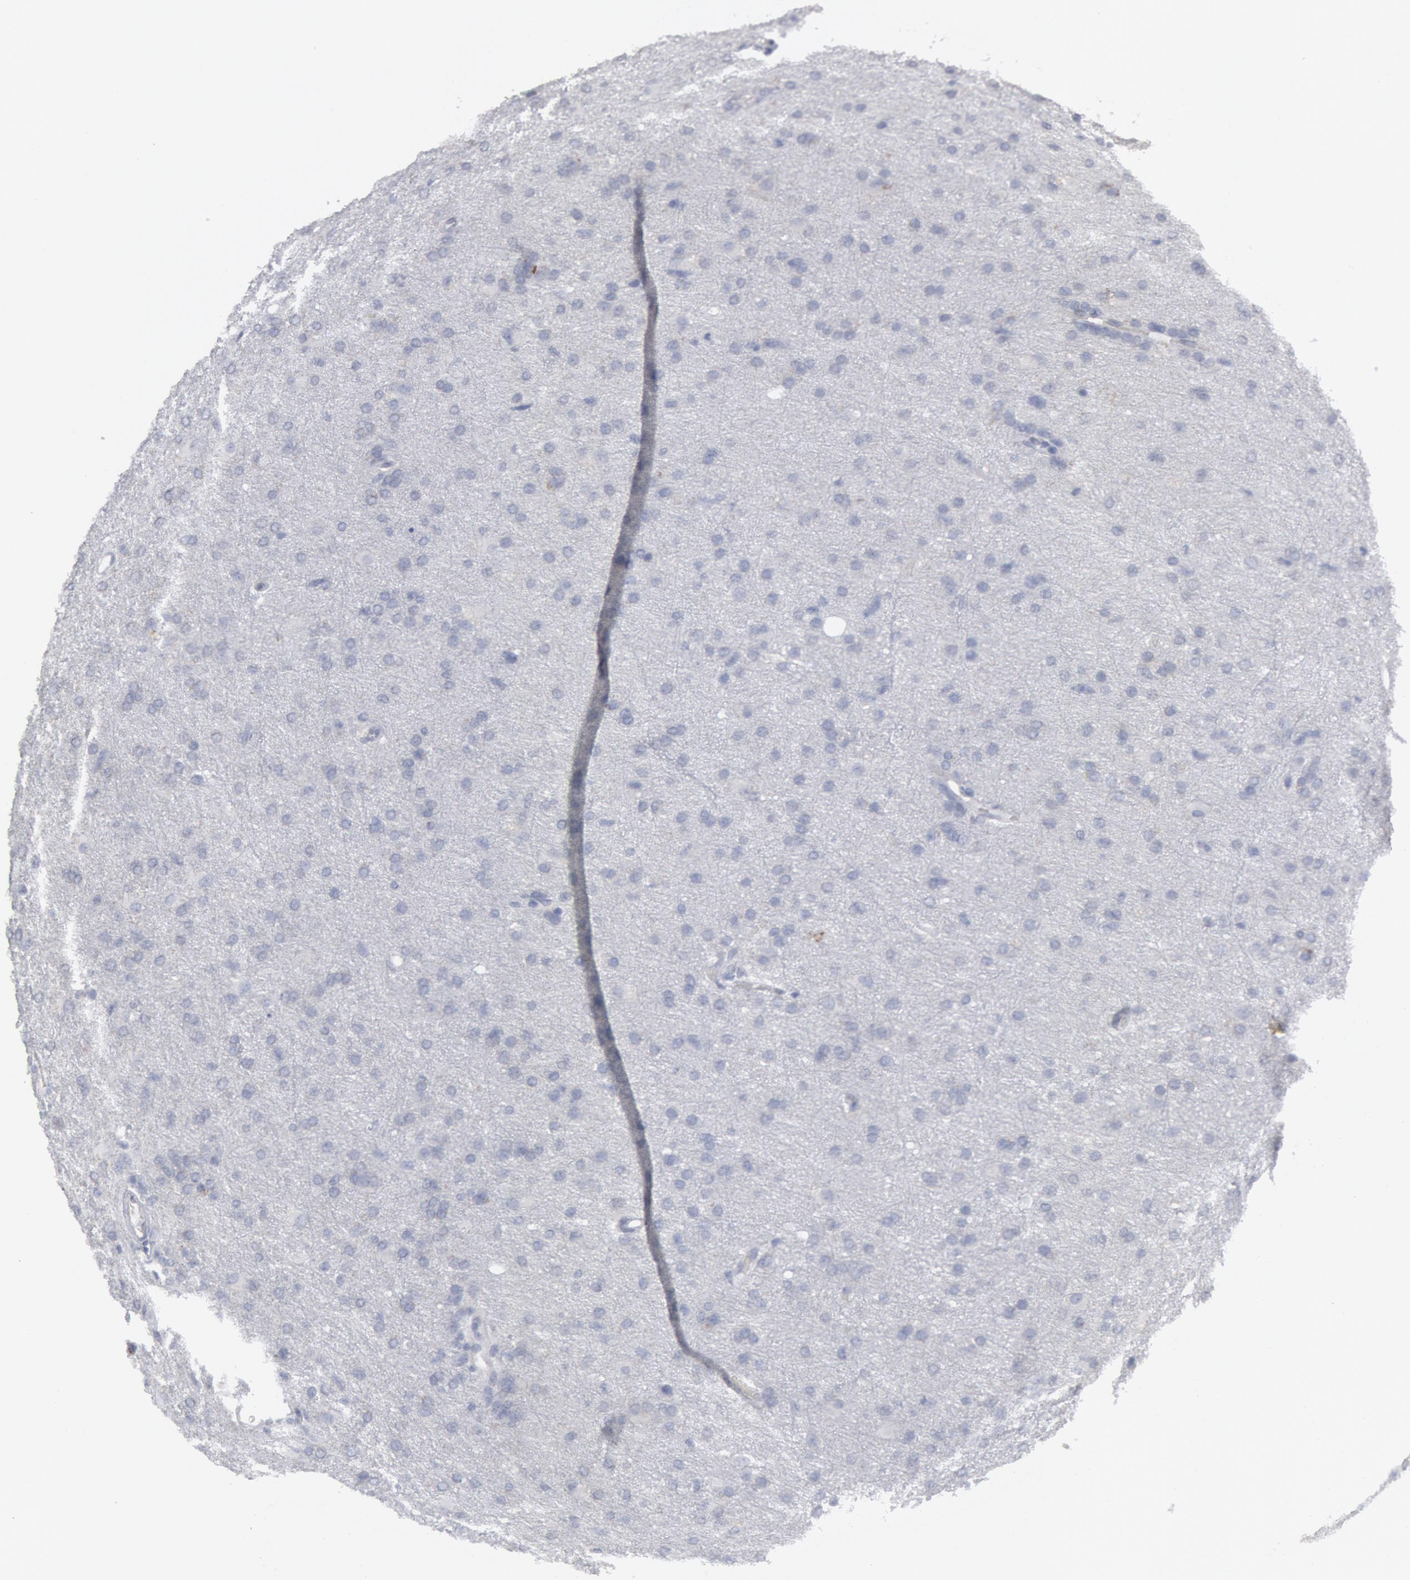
{"staining": {"intensity": "negative", "quantity": "none", "location": "none"}, "tissue": "glioma", "cell_type": "Tumor cells", "image_type": "cancer", "snomed": [{"axis": "morphology", "description": "Glioma, malignant, High grade"}, {"axis": "topography", "description": "Brain"}], "caption": "An immunohistochemistry (IHC) photomicrograph of malignant high-grade glioma is shown. There is no staining in tumor cells of malignant high-grade glioma. (Brightfield microscopy of DAB IHC at high magnification).", "gene": "DMC1", "patient": {"sex": "male", "age": 68}}